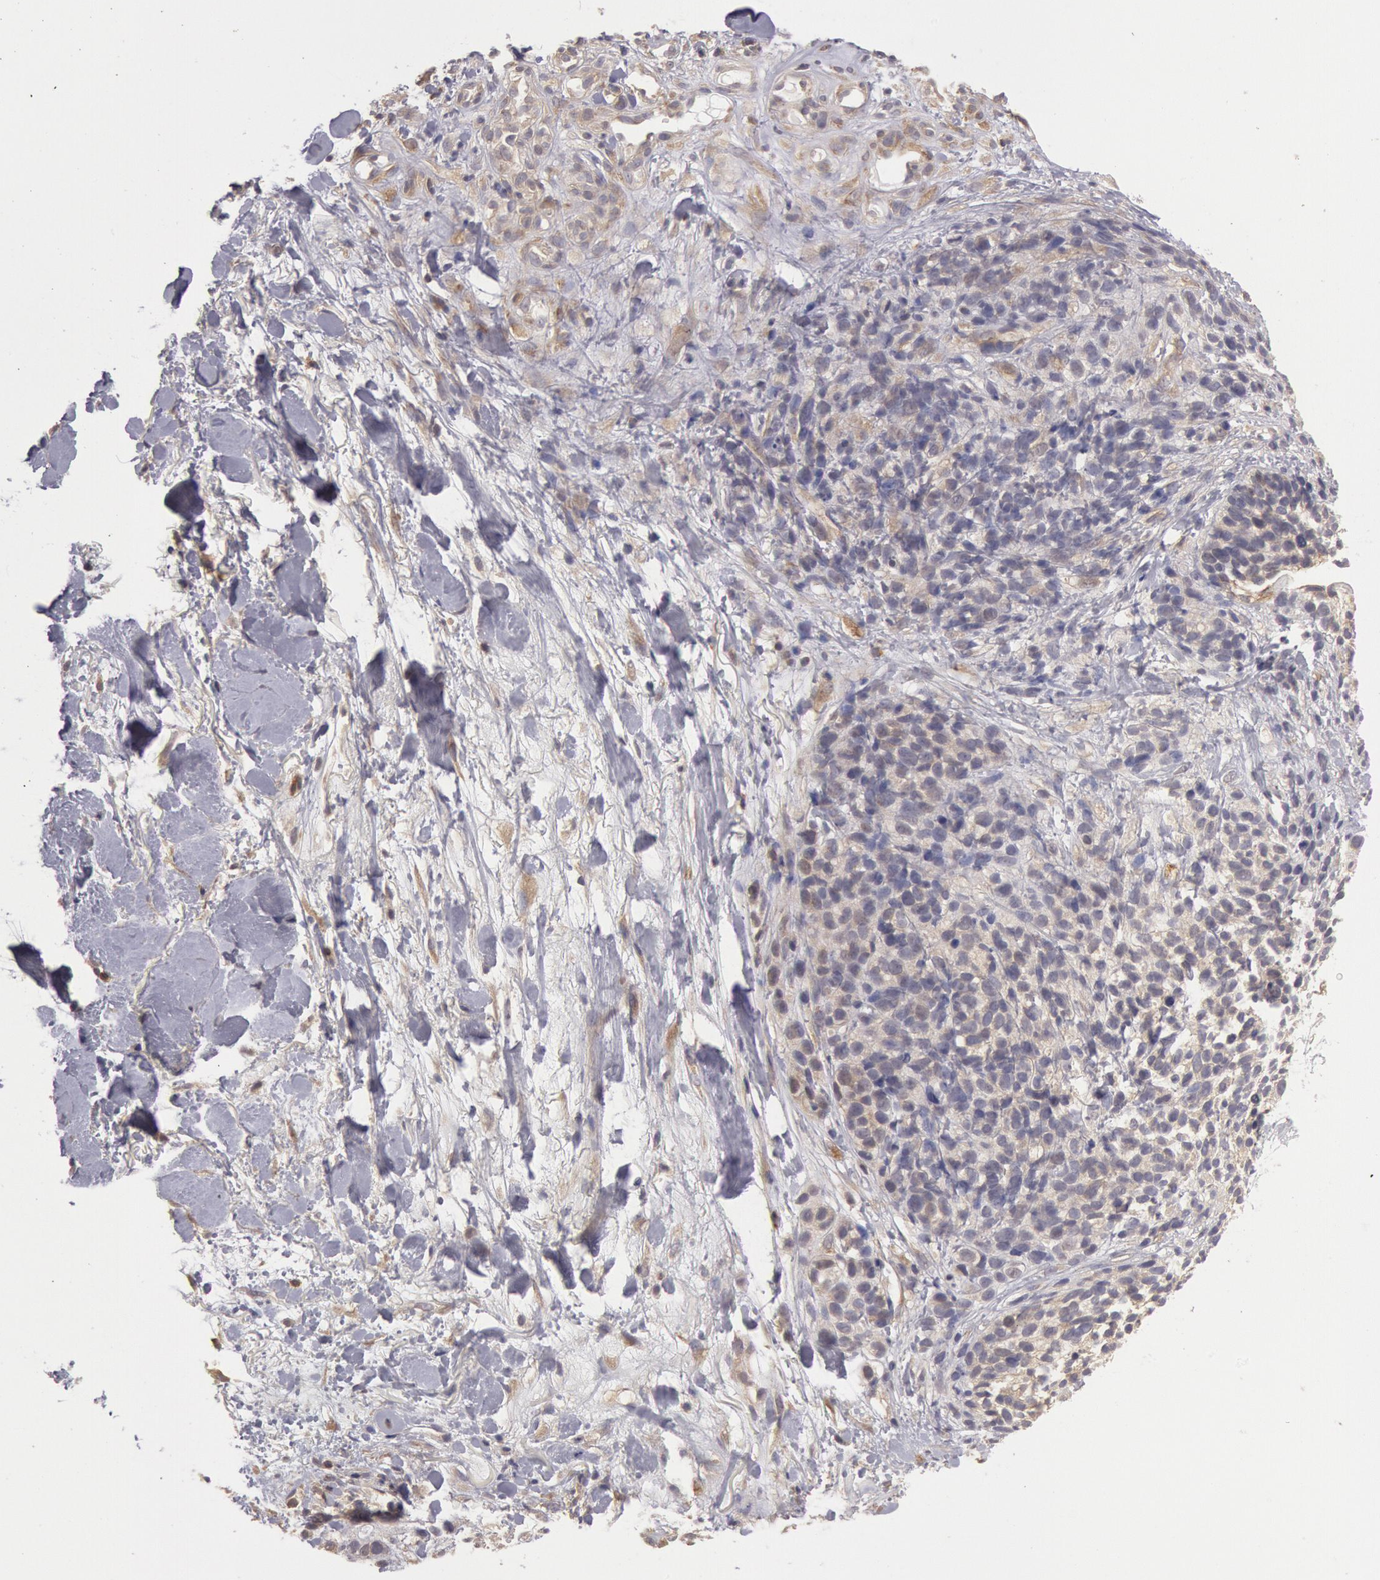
{"staining": {"intensity": "weak", "quantity": ">75%", "location": "cytoplasmic/membranous"}, "tissue": "melanoma", "cell_type": "Tumor cells", "image_type": "cancer", "snomed": [{"axis": "morphology", "description": "Malignant melanoma, NOS"}, {"axis": "topography", "description": "Skin"}], "caption": "Weak cytoplasmic/membranous positivity is seen in about >75% of tumor cells in malignant melanoma.", "gene": "NMT2", "patient": {"sex": "female", "age": 85}}